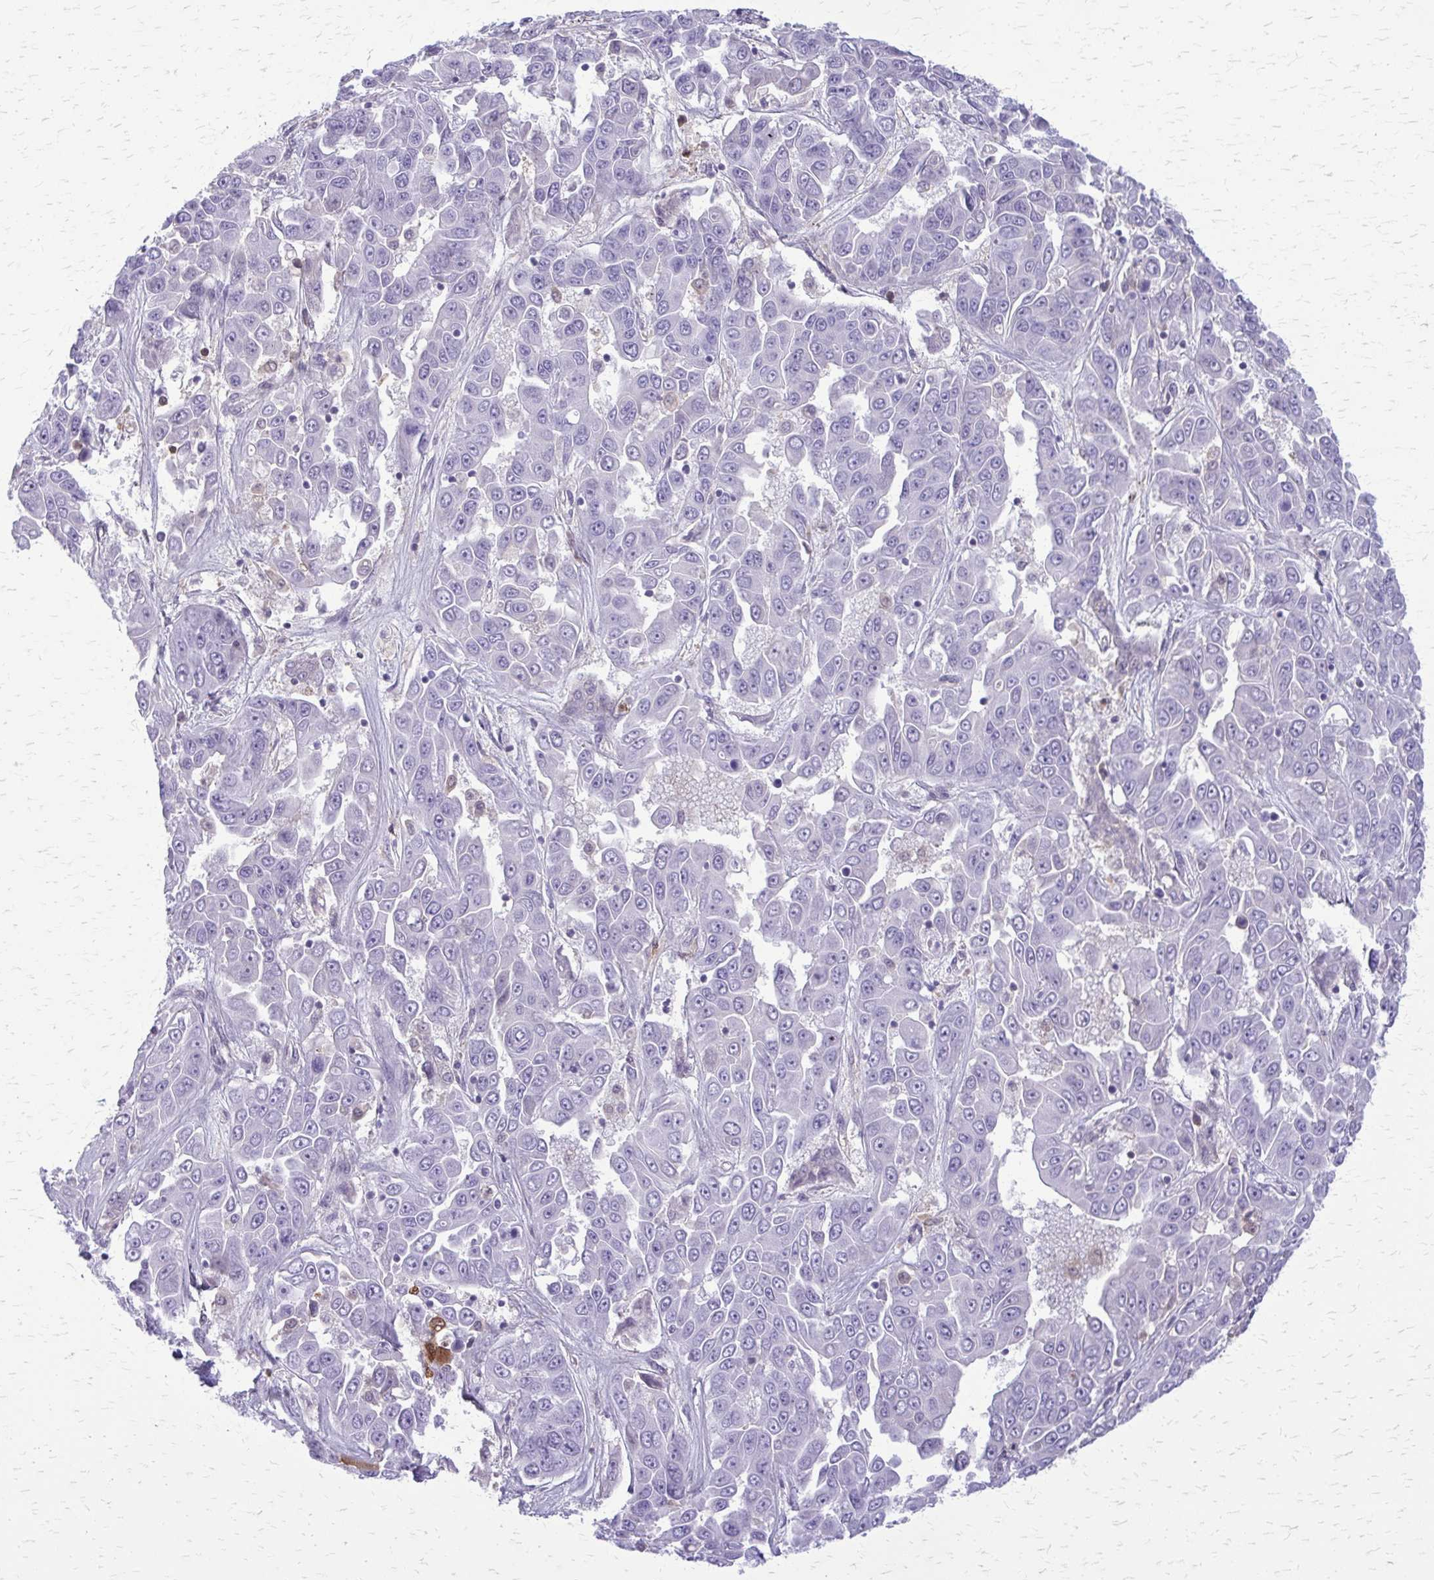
{"staining": {"intensity": "negative", "quantity": "none", "location": "none"}, "tissue": "liver cancer", "cell_type": "Tumor cells", "image_type": "cancer", "snomed": [{"axis": "morphology", "description": "Cholangiocarcinoma"}, {"axis": "topography", "description": "Liver"}], "caption": "Cholangiocarcinoma (liver) stained for a protein using IHC reveals no positivity tumor cells.", "gene": "GLRX", "patient": {"sex": "female", "age": 52}}